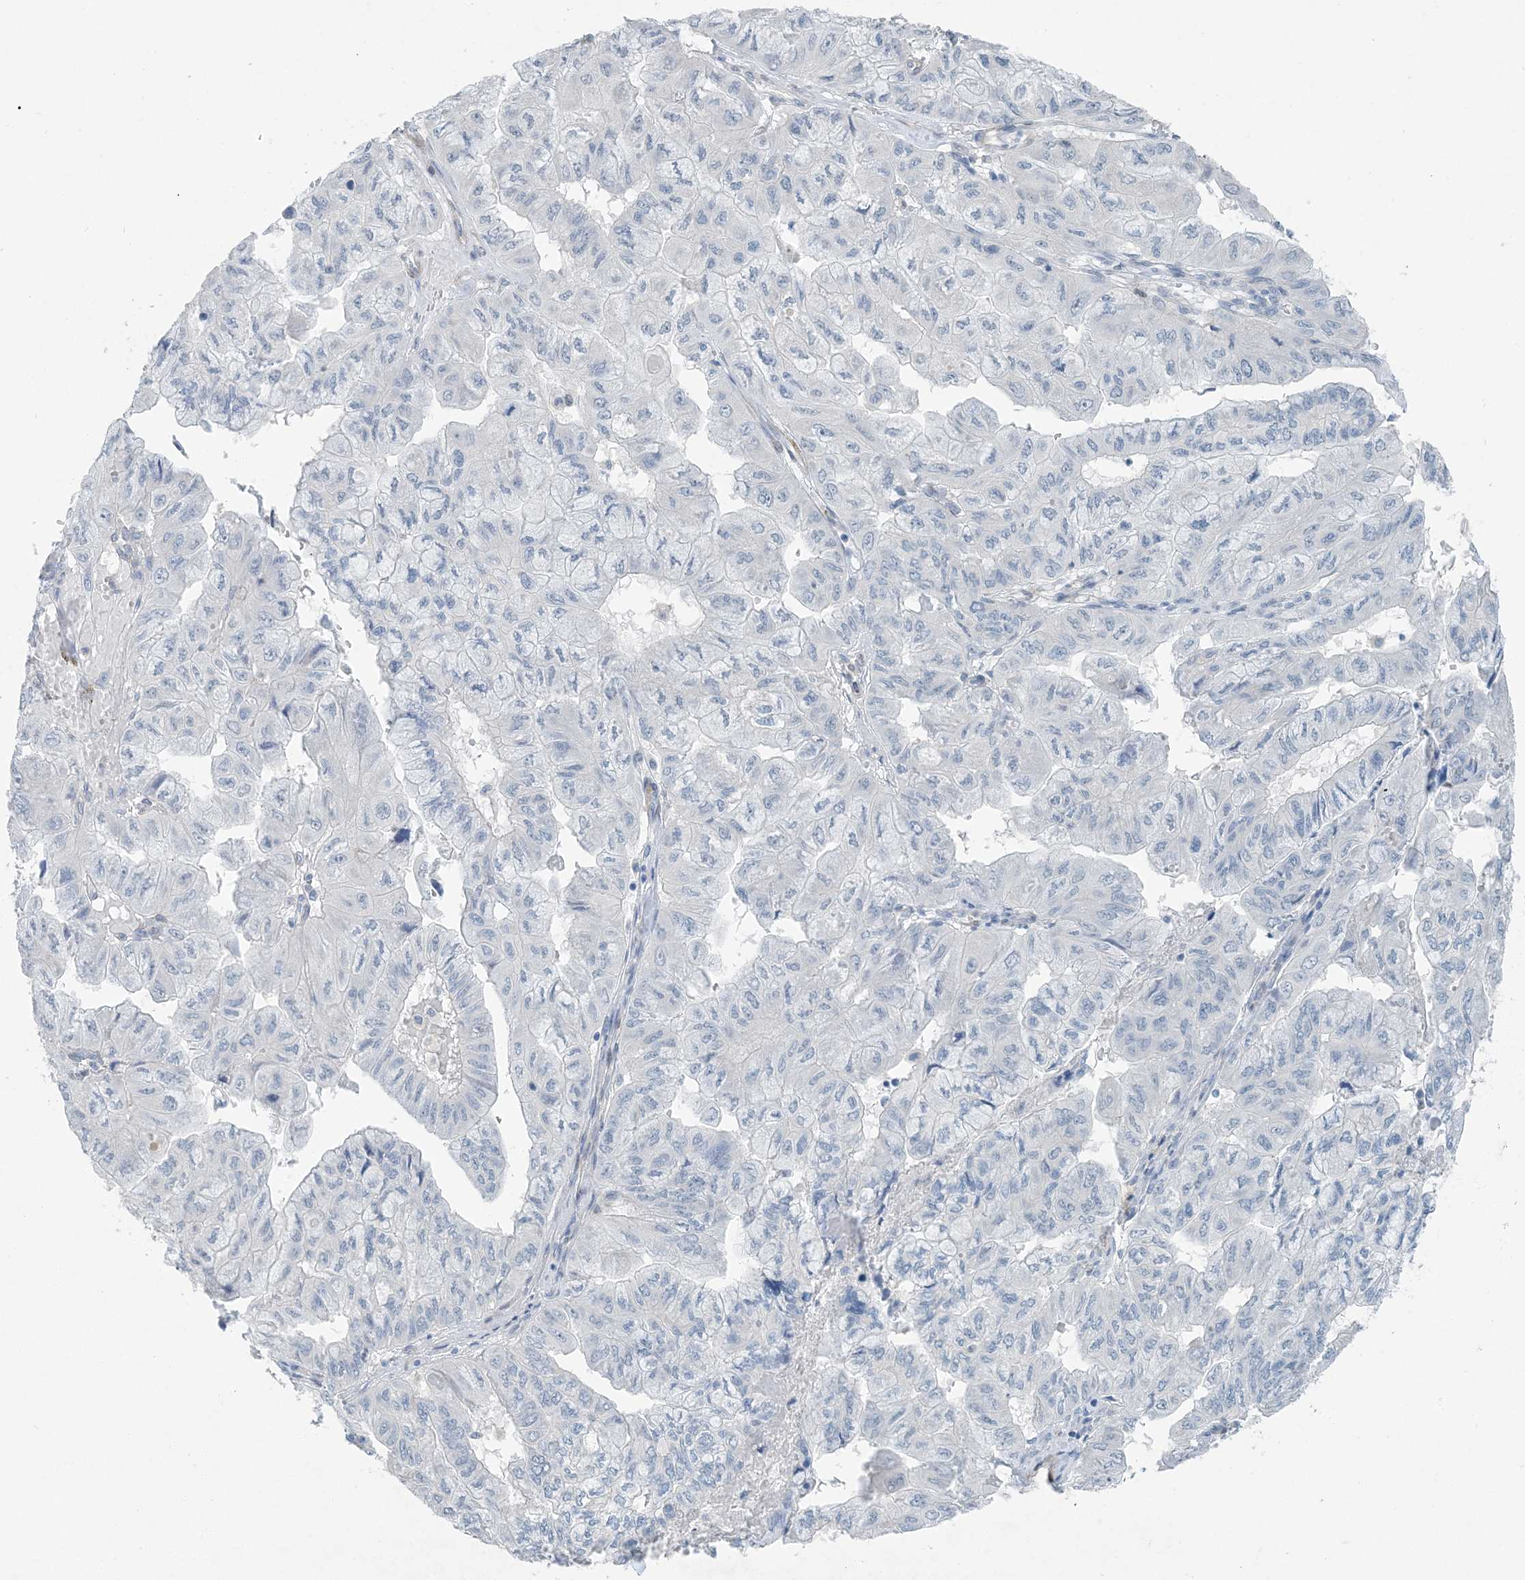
{"staining": {"intensity": "negative", "quantity": "none", "location": "none"}, "tissue": "pancreatic cancer", "cell_type": "Tumor cells", "image_type": "cancer", "snomed": [{"axis": "morphology", "description": "Adenocarcinoma, NOS"}, {"axis": "topography", "description": "Pancreas"}], "caption": "High power microscopy image of an immunohistochemistry image of pancreatic adenocarcinoma, revealing no significant expression in tumor cells.", "gene": "PGM5", "patient": {"sex": "male", "age": 51}}